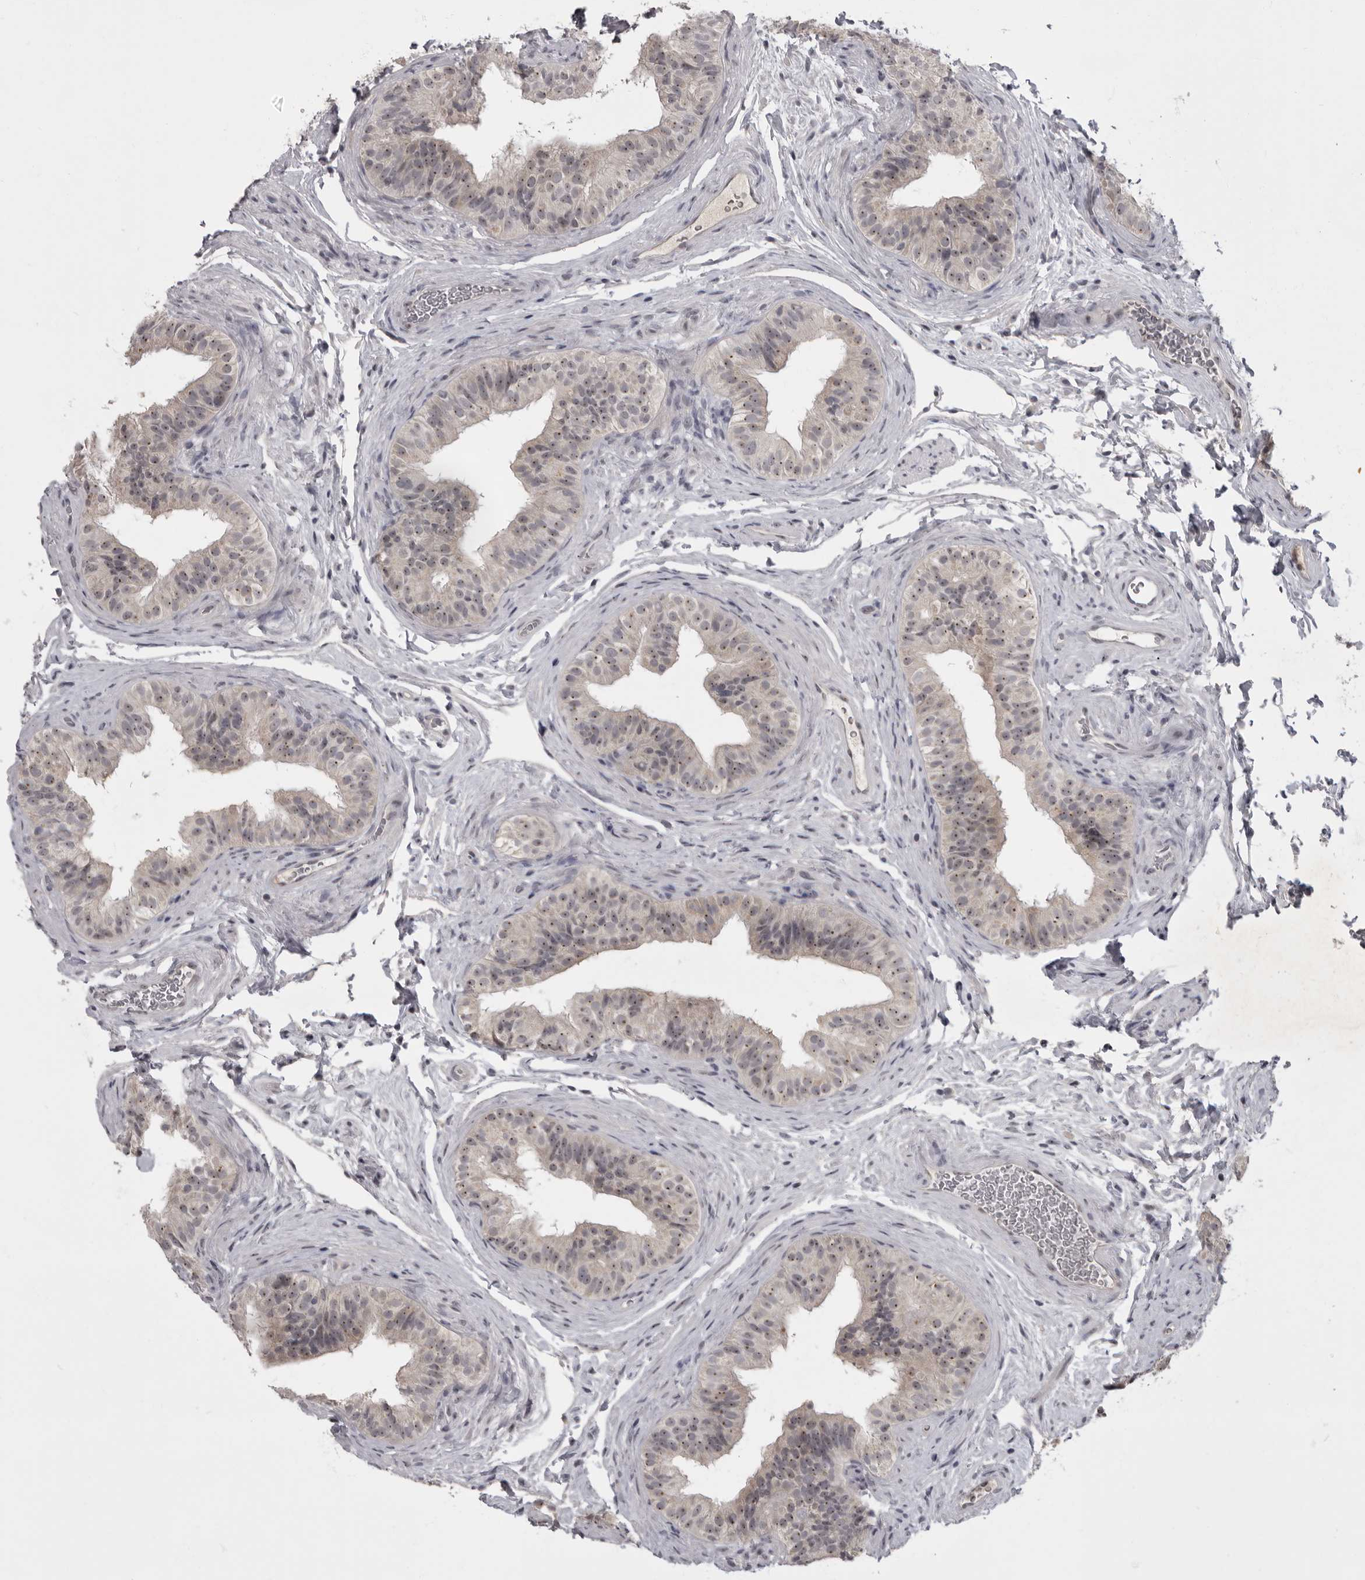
{"staining": {"intensity": "weak", "quantity": "25%-75%", "location": "nuclear"}, "tissue": "epididymis", "cell_type": "Glandular cells", "image_type": "normal", "snomed": [{"axis": "morphology", "description": "Normal tissue, NOS"}, {"axis": "topography", "description": "Epididymis"}], "caption": "DAB (3,3'-diaminobenzidine) immunohistochemical staining of normal epididymis reveals weak nuclear protein expression in approximately 25%-75% of glandular cells.", "gene": "MRTO4", "patient": {"sex": "male", "age": 49}}